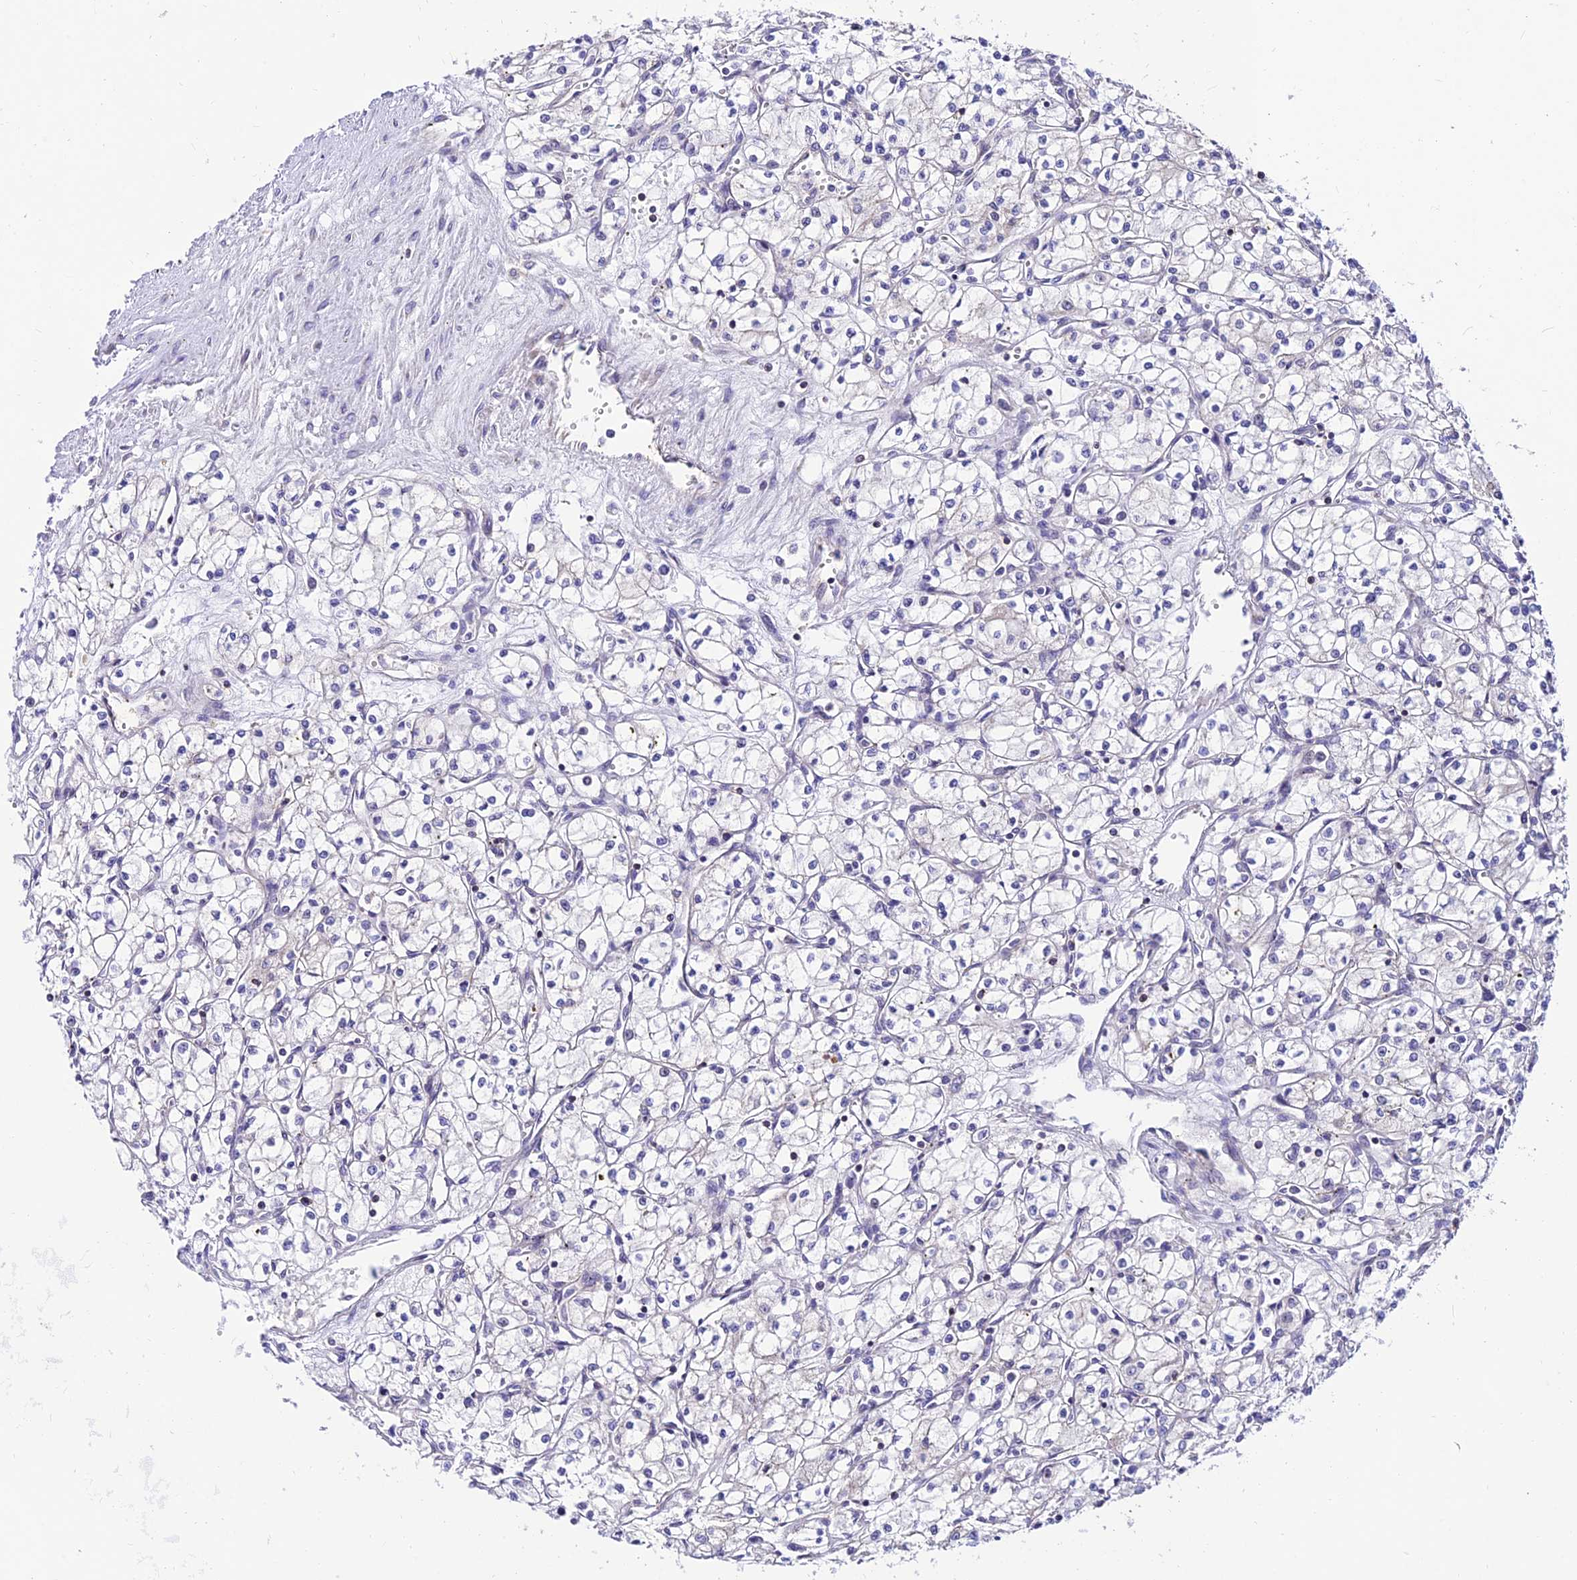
{"staining": {"intensity": "negative", "quantity": "none", "location": "none"}, "tissue": "renal cancer", "cell_type": "Tumor cells", "image_type": "cancer", "snomed": [{"axis": "morphology", "description": "Adenocarcinoma, NOS"}, {"axis": "topography", "description": "Kidney"}], "caption": "Immunohistochemistry (IHC) of human renal adenocarcinoma shows no positivity in tumor cells.", "gene": "C6orf132", "patient": {"sex": "male", "age": 59}}